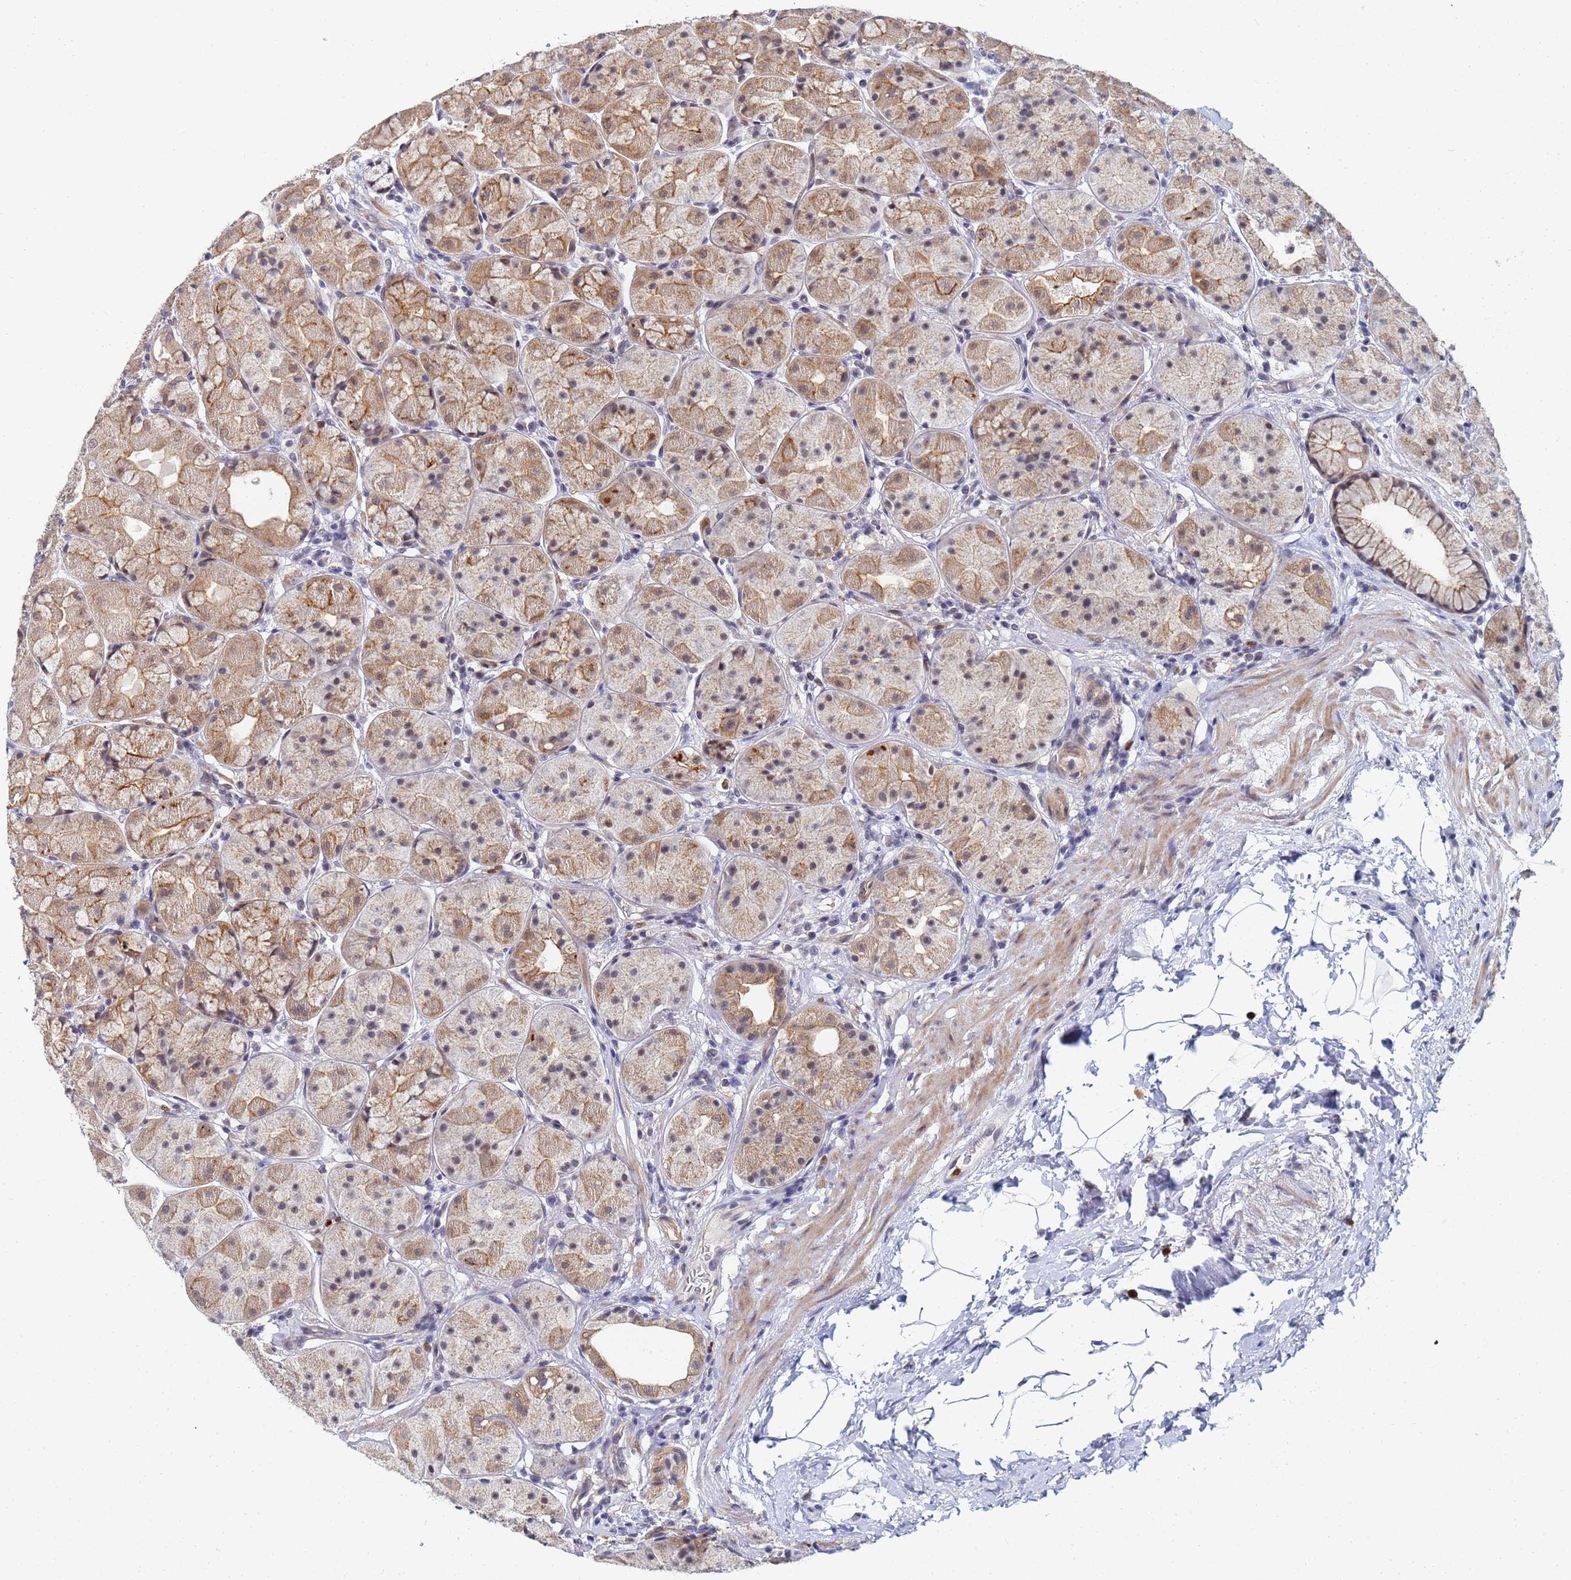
{"staining": {"intensity": "moderate", "quantity": ">75%", "location": "cytoplasmic/membranous,nuclear"}, "tissue": "stomach", "cell_type": "Glandular cells", "image_type": "normal", "snomed": [{"axis": "morphology", "description": "Normal tissue, NOS"}, {"axis": "topography", "description": "Stomach"}], "caption": "This is a micrograph of immunohistochemistry staining of benign stomach, which shows moderate positivity in the cytoplasmic/membranous,nuclear of glandular cells.", "gene": "MTCL1", "patient": {"sex": "male", "age": 57}}